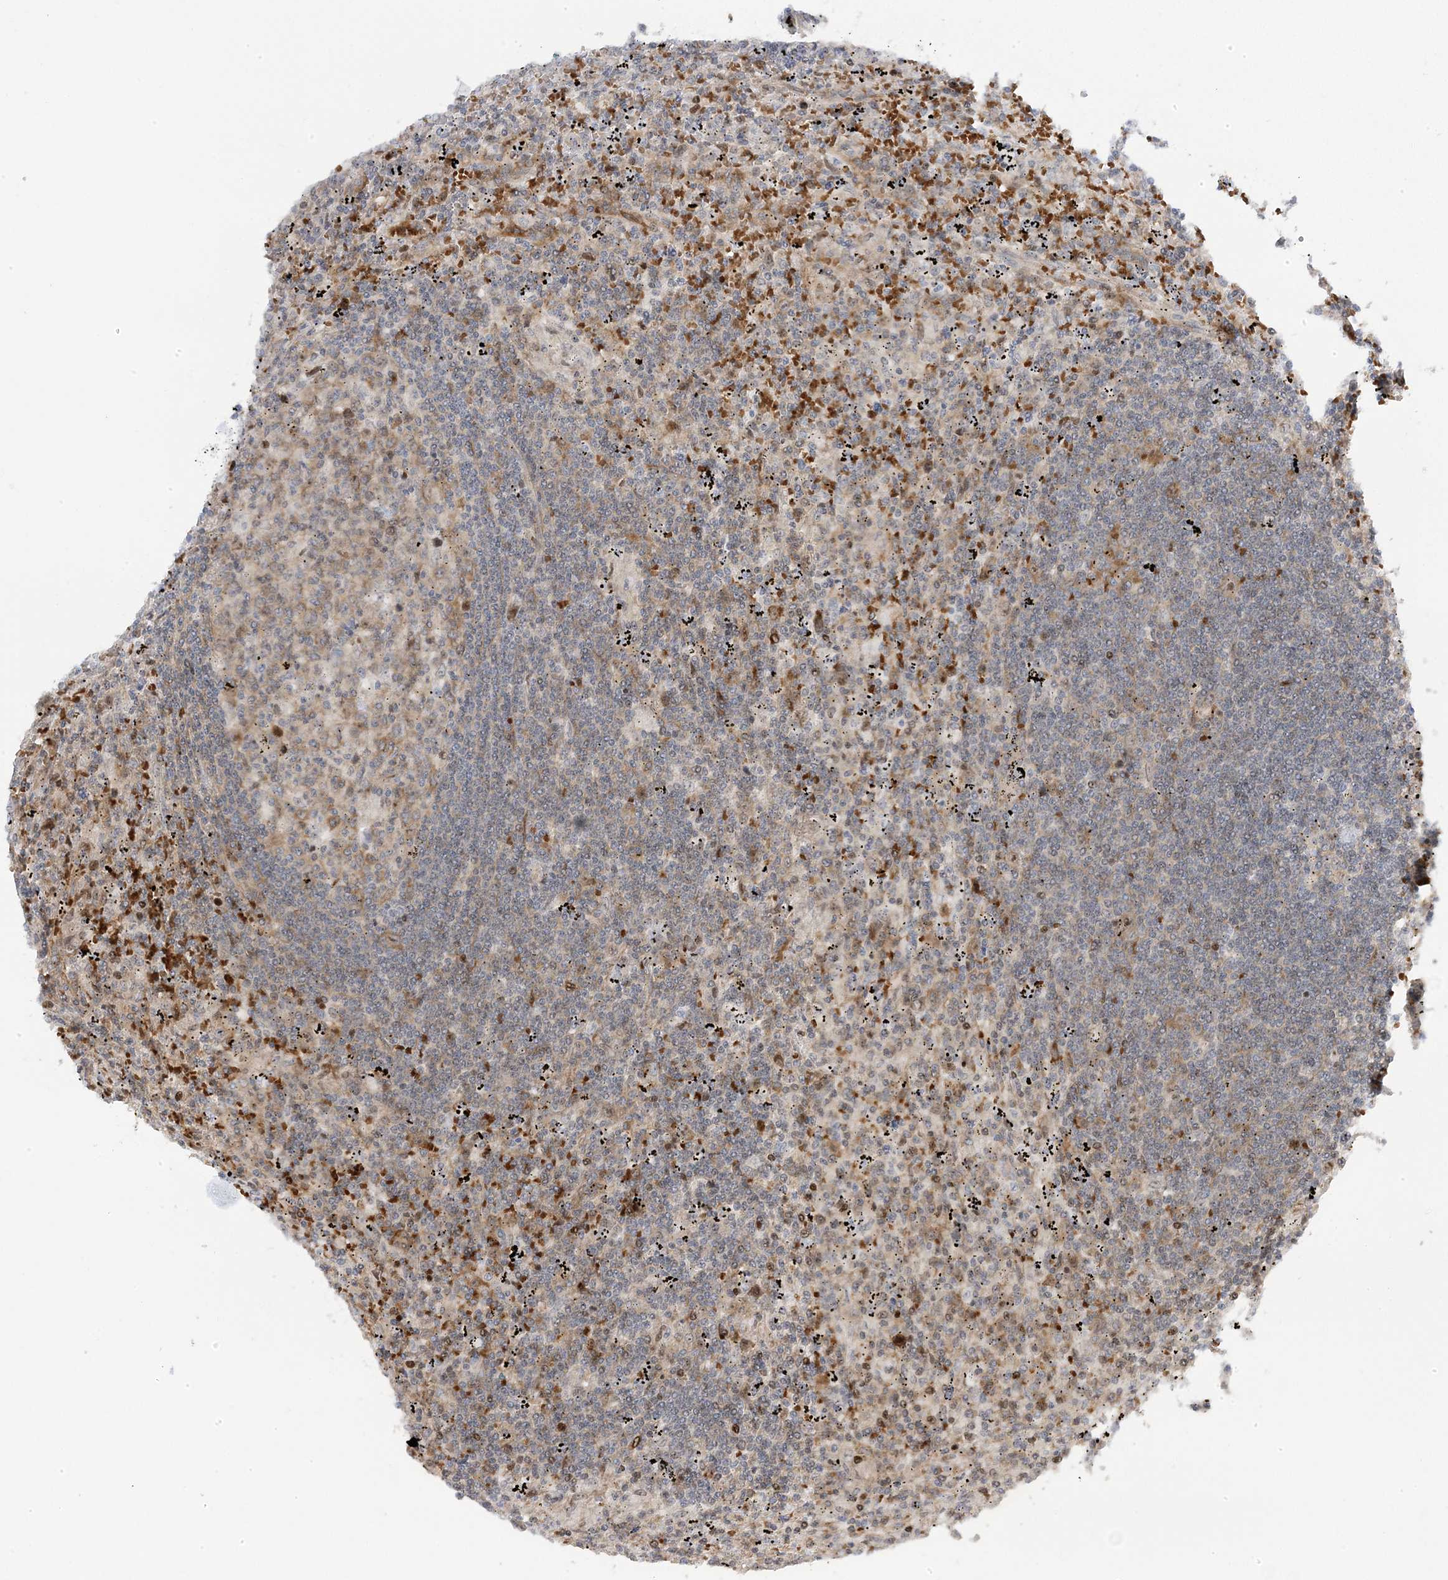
{"staining": {"intensity": "moderate", "quantity": "<25%", "location": "cytoplasmic/membranous,nuclear"}, "tissue": "lymphoma", "cell_type": "Tumor cells", "image_type": "cancer", "snomed": [{"axis": "morphology", "description": "Malignant lymphoma, non-Hodgkin's type, Low grade"}, {"axis": "topography", "description": "Spleen"}], "caption": "Malignant lymphoma, non-Hodgkin's type (low-grade) was stained to show a protein in brown. There is low levels of moderate cytoplasmic/membranous and nuclear staining in approximately <25% of tumor cells.", "gene": "MAP7D3", "patient": {"sex": "male", "age": 76}}